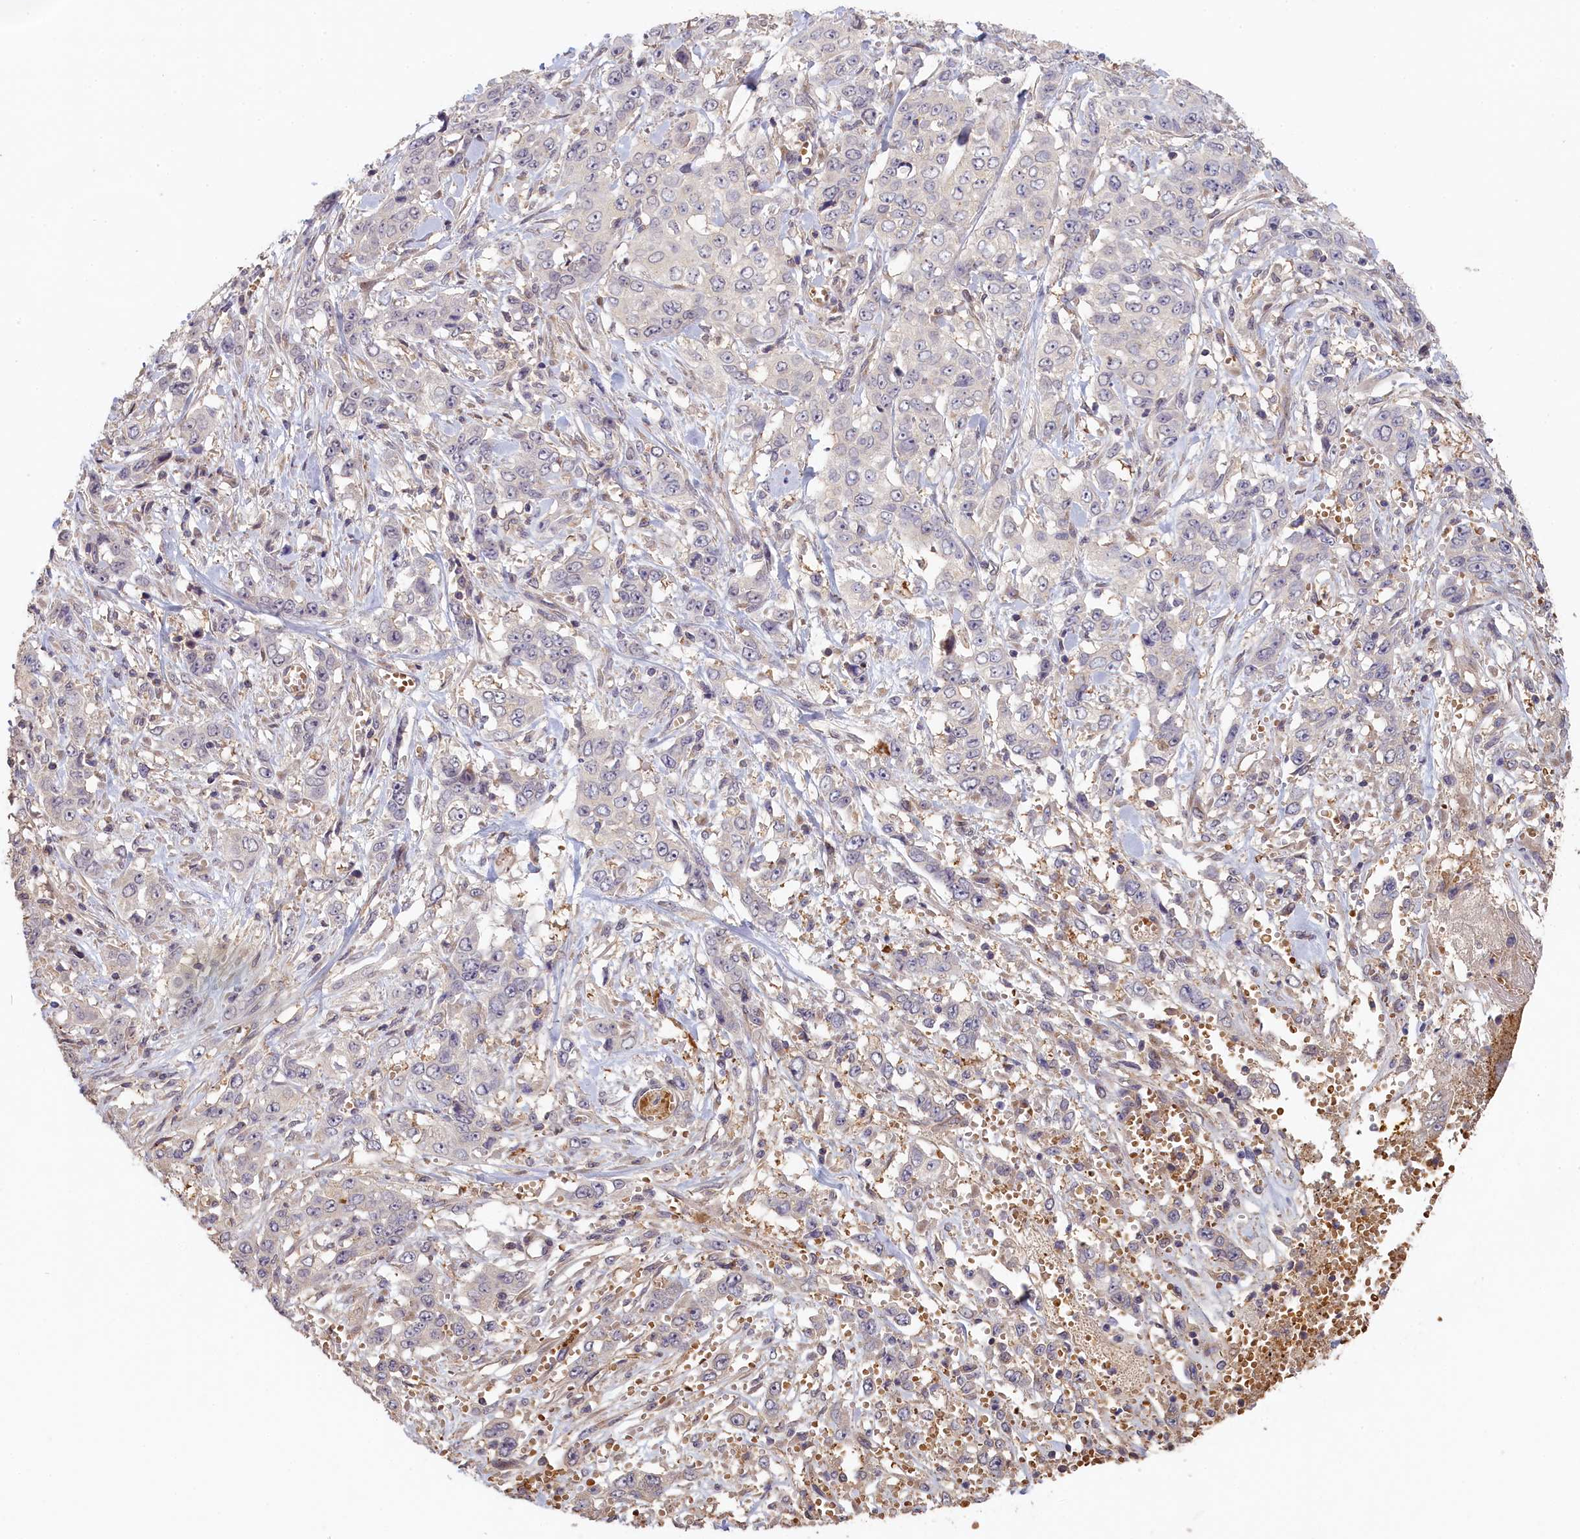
{"staining": {"intensity": "negative", "quantity": "none", "location": "none"}, "tissue": "stomach cancer", "cell_type": "Tumor cells", "image_type": "cancer", "snomed": [{"axis": "morphology", "description": "Adenocarcinoma, NOS"}, {"axis": "topography", "description": "Stomach, upper"}], "caption": "Immunohistochemistry of human adenocarcinoma (stomach) displays no positivity in tumor cells.", "gene": "STX16", "patient": {"sex": "male", "age": 62}}